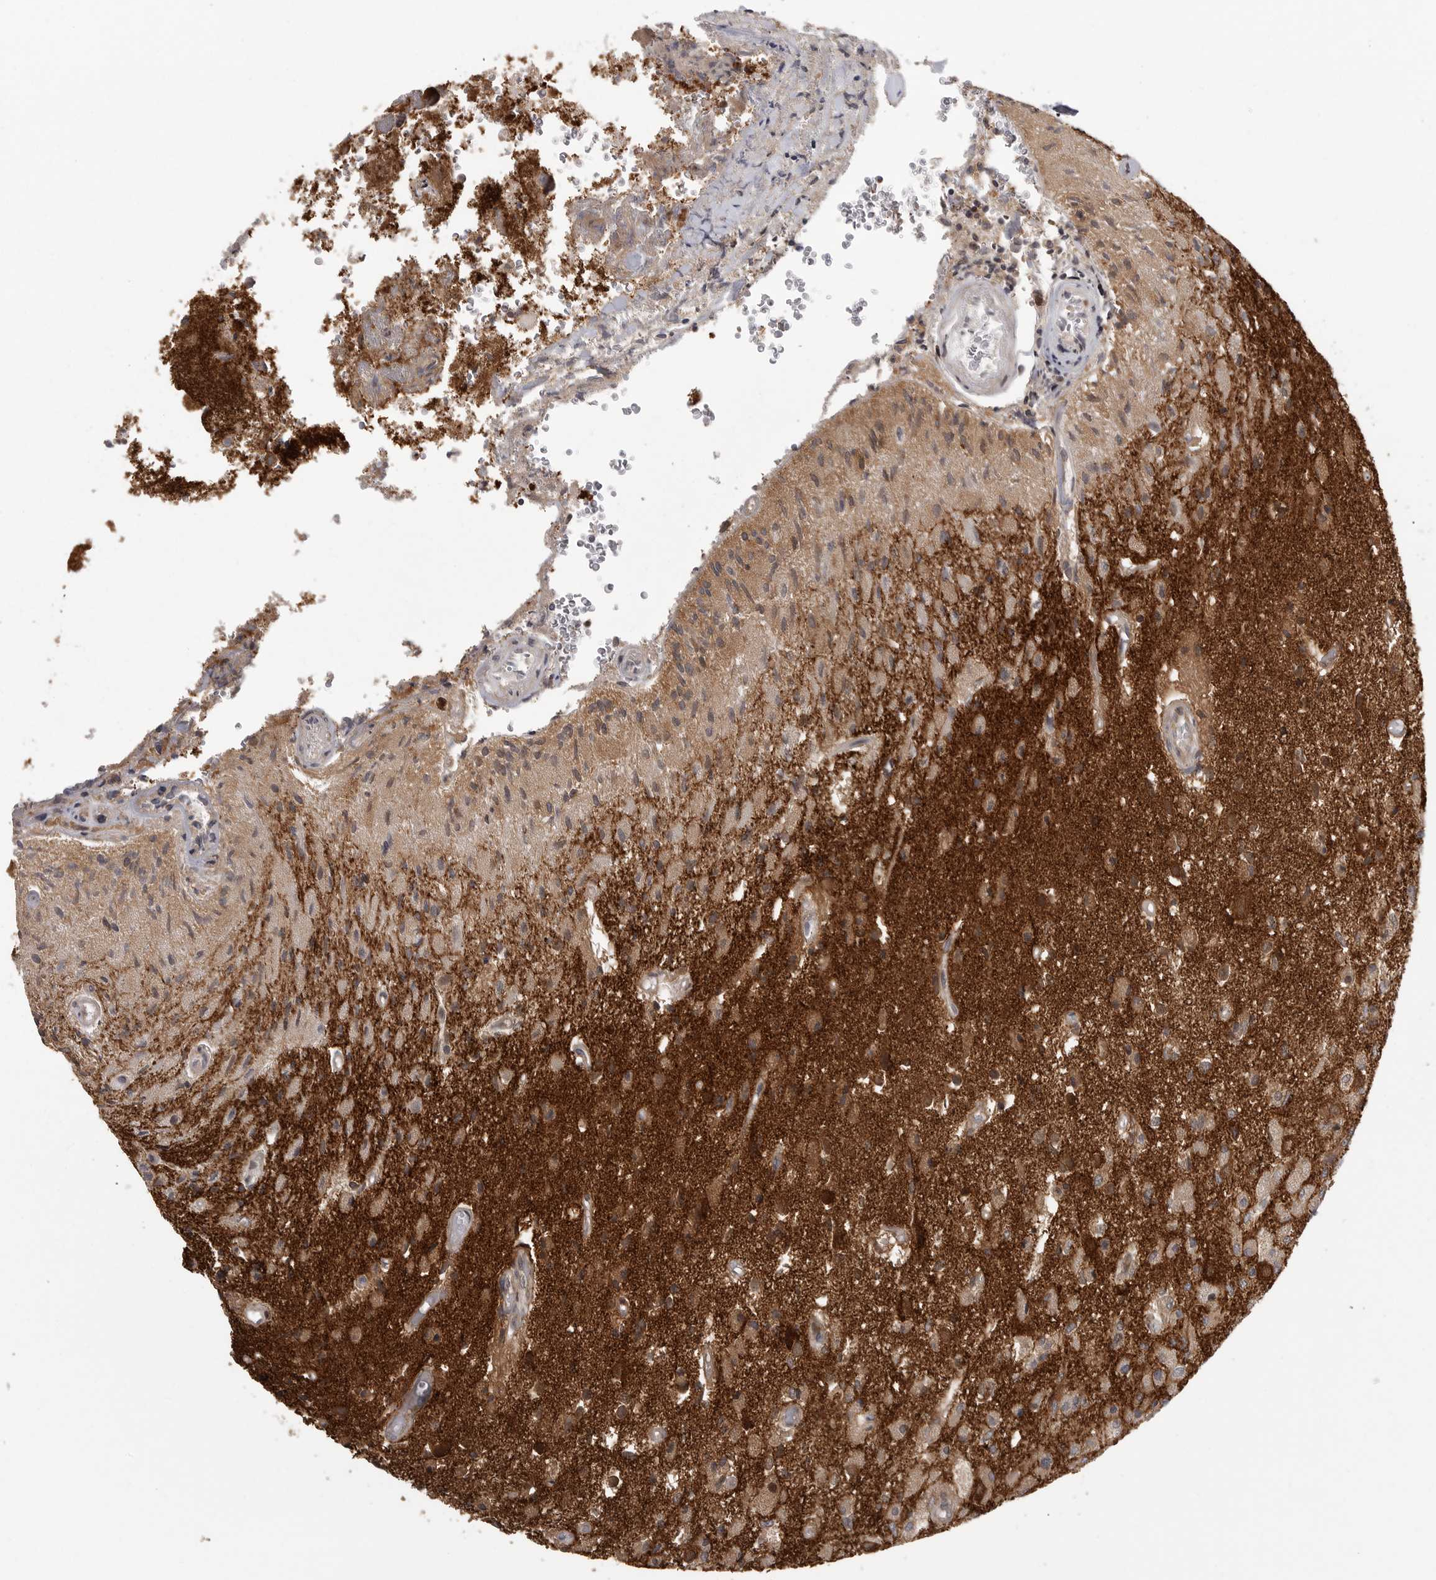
{"staining": {"intensity": "weak", "quantity": "25%-75%", "location": "cytoplasmic/membranous"}, "tissue": "glioma", "cell_type": "Tumor cells", "image_type": "cancer", "snomed": [{"axis": "morphology", "description": "Normal tissue, NOS"}, {"axis": "morphology", "description": "Glioma, malignant, High grade"}, {"axis": "topography", "description": "Cerebral cortex"}], "caption": "This image displays malignant high-grade glioma stained with immunohistochemistry to label a protein in brown. The cytoplasmic/membranous of tumor cells show weak positivity for the protein. Nuclei are counter-stained blue.", "gene": "OXR1", "patient": {"sex": "male", "age": 77}}